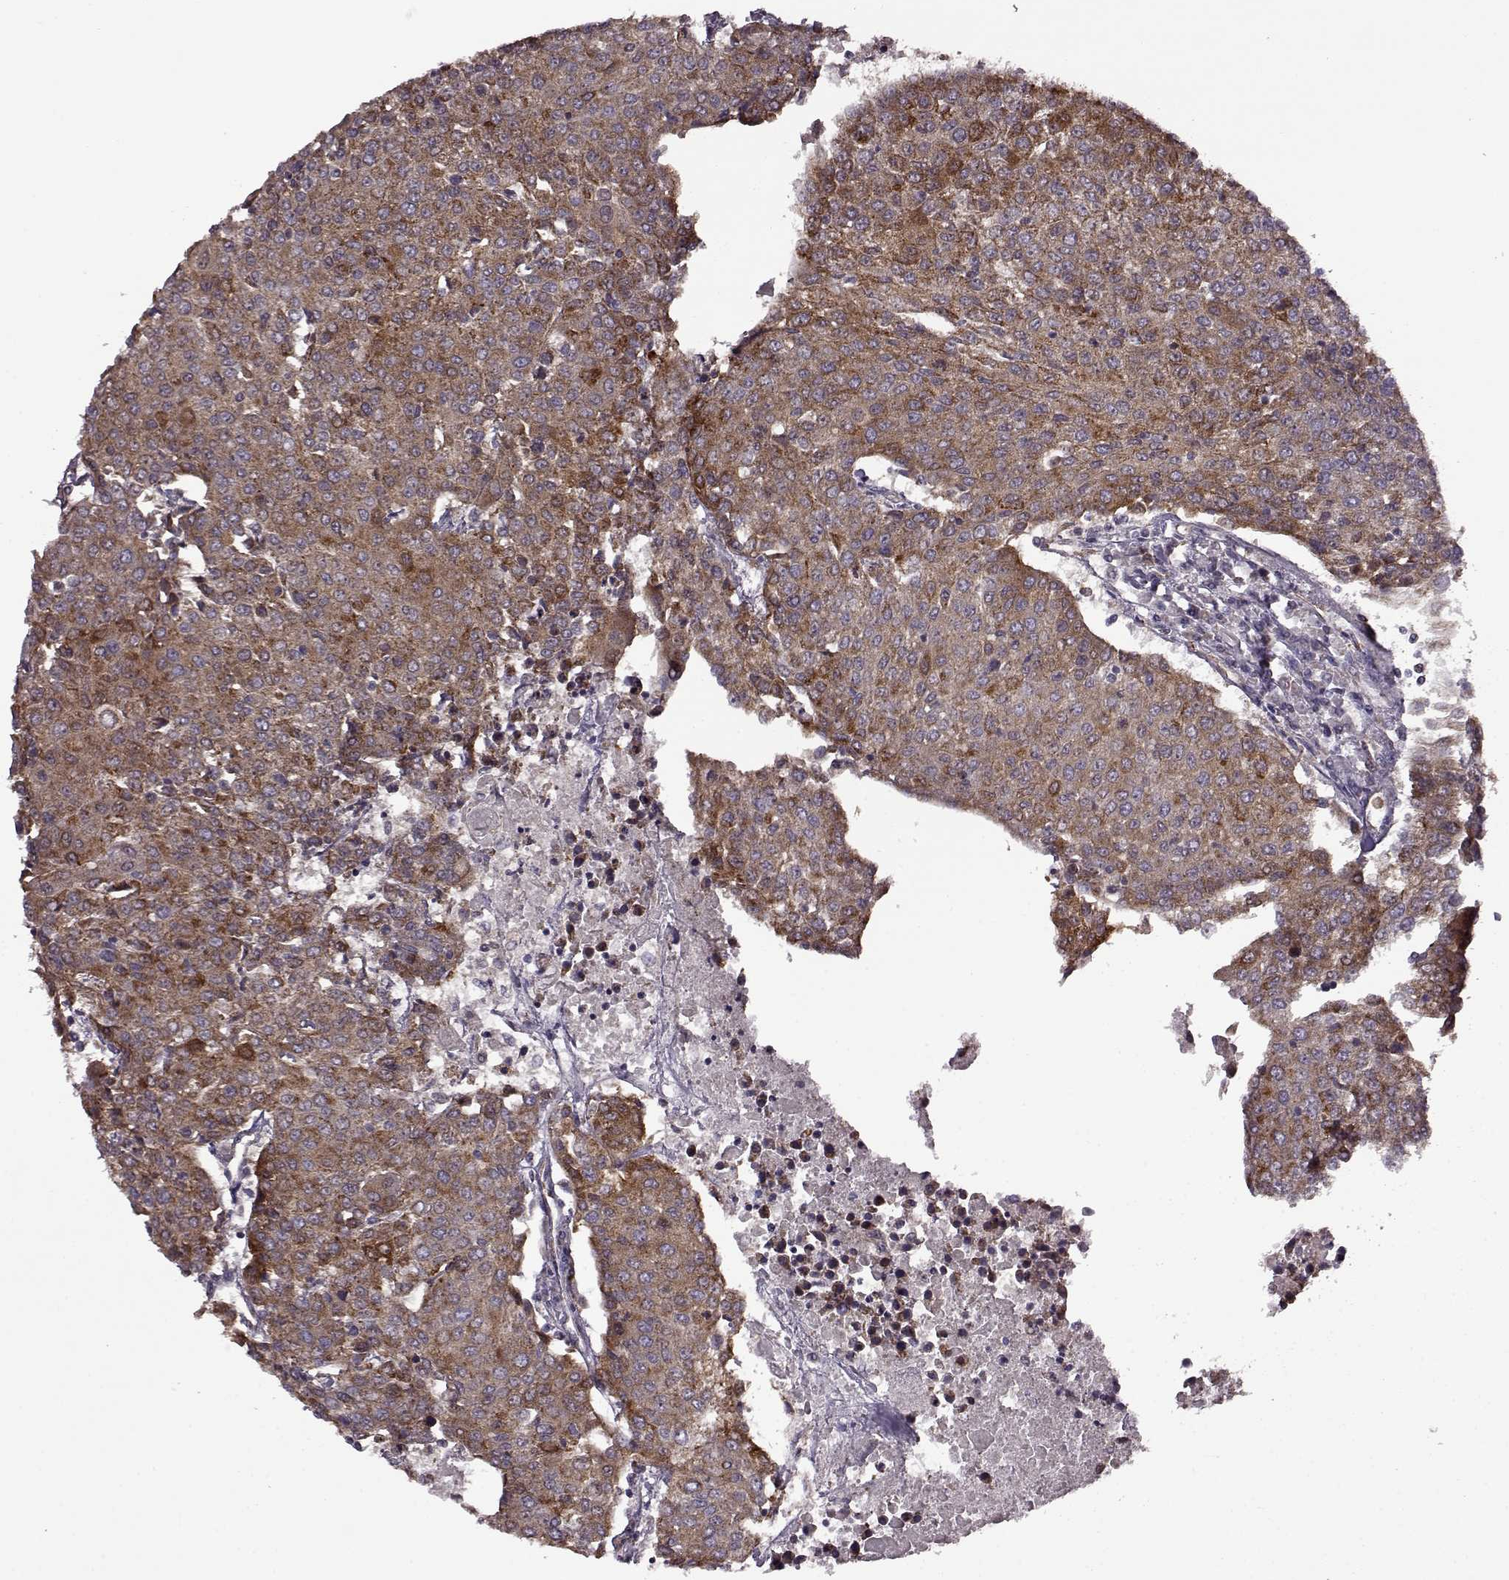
{"staining": {"intensity": "strong", "quantity": ">75%", "location": "cytoplasmic/membranous"}, "tissue": "urothelial cancer", "cell_type": "Tumor cells", "image_type": "cancer", "snomed": [{"axis": "morphology", "description": "Urothelial carcinoma, High grade"}, {"axis": "topography", "description": "Urinary bladder"}], "caption": "Immunohistochemical staining of human urothelial cancer reveals high levels of strong cytoplasmic/membranous positivity in about >75% of tumor cells.", "gene": "MTSS1", "patient": {"sex": "female", "age": 85}}